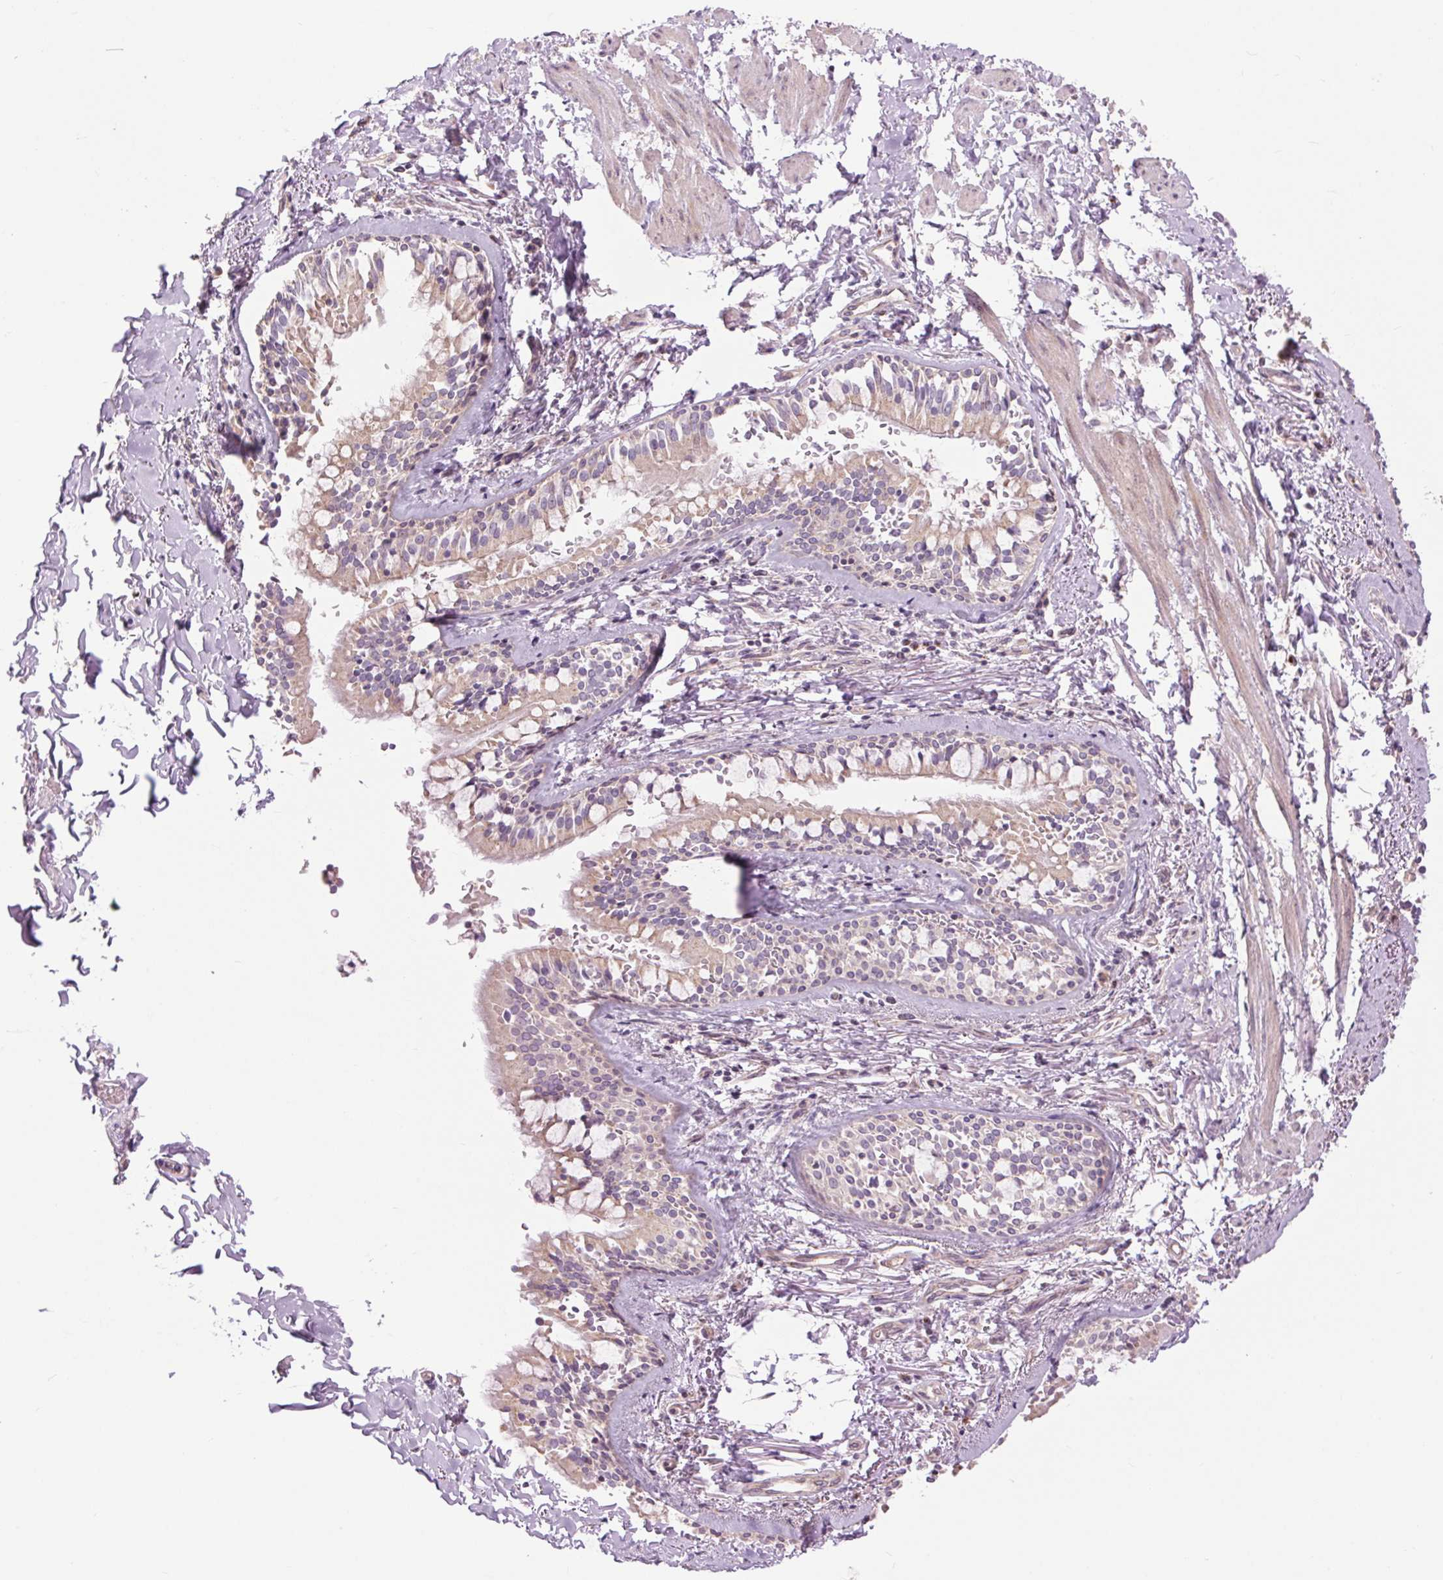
{"staining": {"intensity": "negative", "quantity": "none", "location": "none"}, "tissue": "soft tissue", "cell_type": "Fibroblasts", "image_type": "normal", "snomed": [{"axis": "morphology", "description": "Normal tissue, NOS"}, {"axis": "topography", "description": "Cartilage tissue"}, {"axis": "topography", "description": "Bronchus"}, {"axis": "topography", "description": "Peripheral nerve tissue"}], "caption": "The photomicrograph exhibits no significant staining in fibroblasts of soft tissue. (Stains: DAB immunohistochemistry (IHC) with hematoxylin counter stain, Microscopy: brightfield microscopy at high magnification).", "gene": "CTNNA3", "patient": {"sex": "male", "age": 67}}